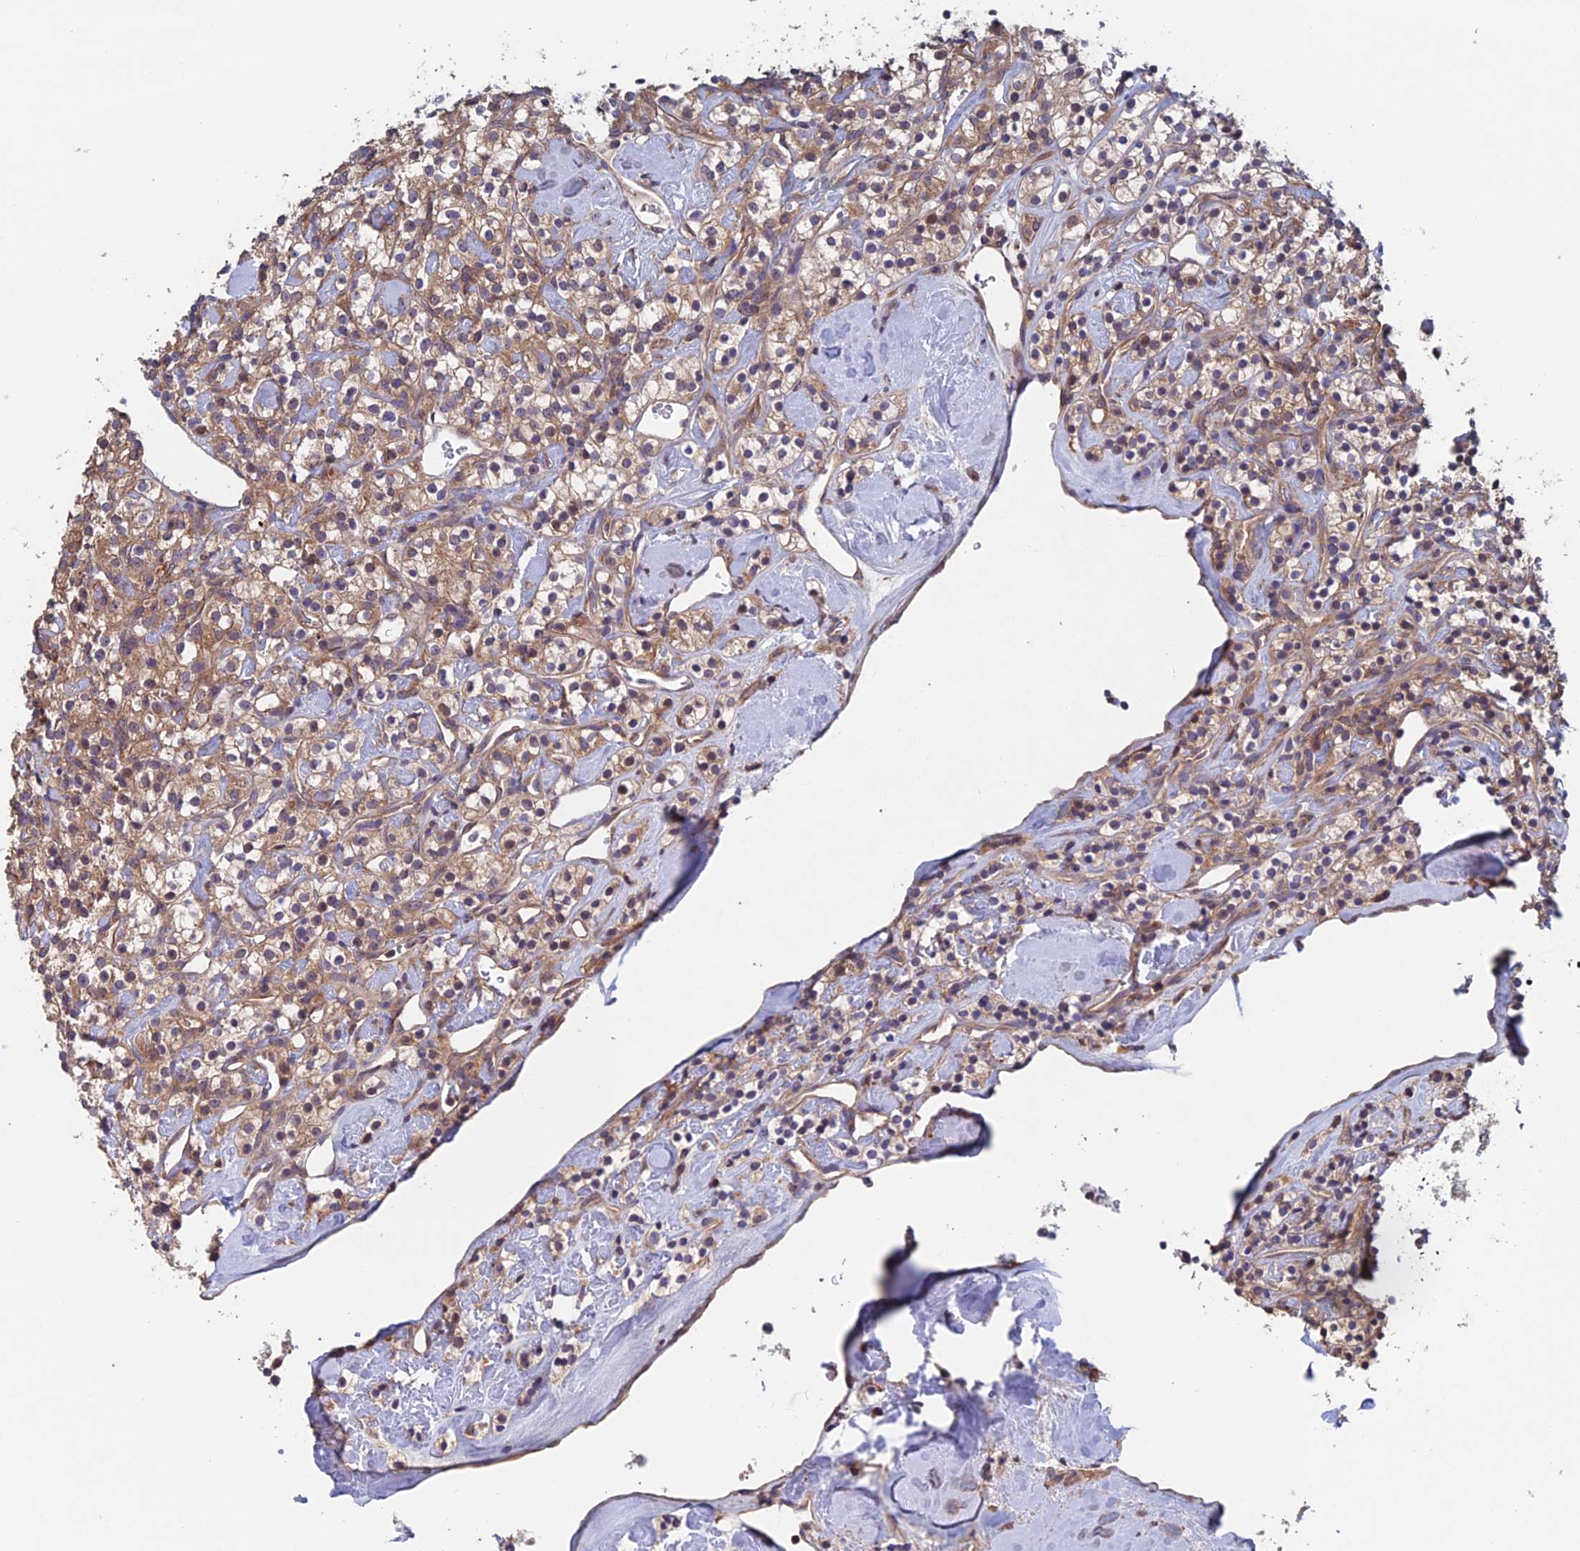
{"staining": {"intensity": "weak", "quantity": ">75%", "location": "cytoplasmic/membranous"}, "tissue": "renal cancer", "cell_type": "Tumor cells", "image_type": "cancer", "snomed": [{"axis": "morphology", "description": "Adenocarcinoma, NOS"}, {"axis": "topography", "description": "Kidney"}], "caption": "Immunohistochemistry (DAB) staining of human renal cancer demonstrates weak cytoplasmic/membranous protein positivity in about >75% of tumor cells.", "gene": "NUDT16L1", "patient": {"sex": "male", "age": 77}}